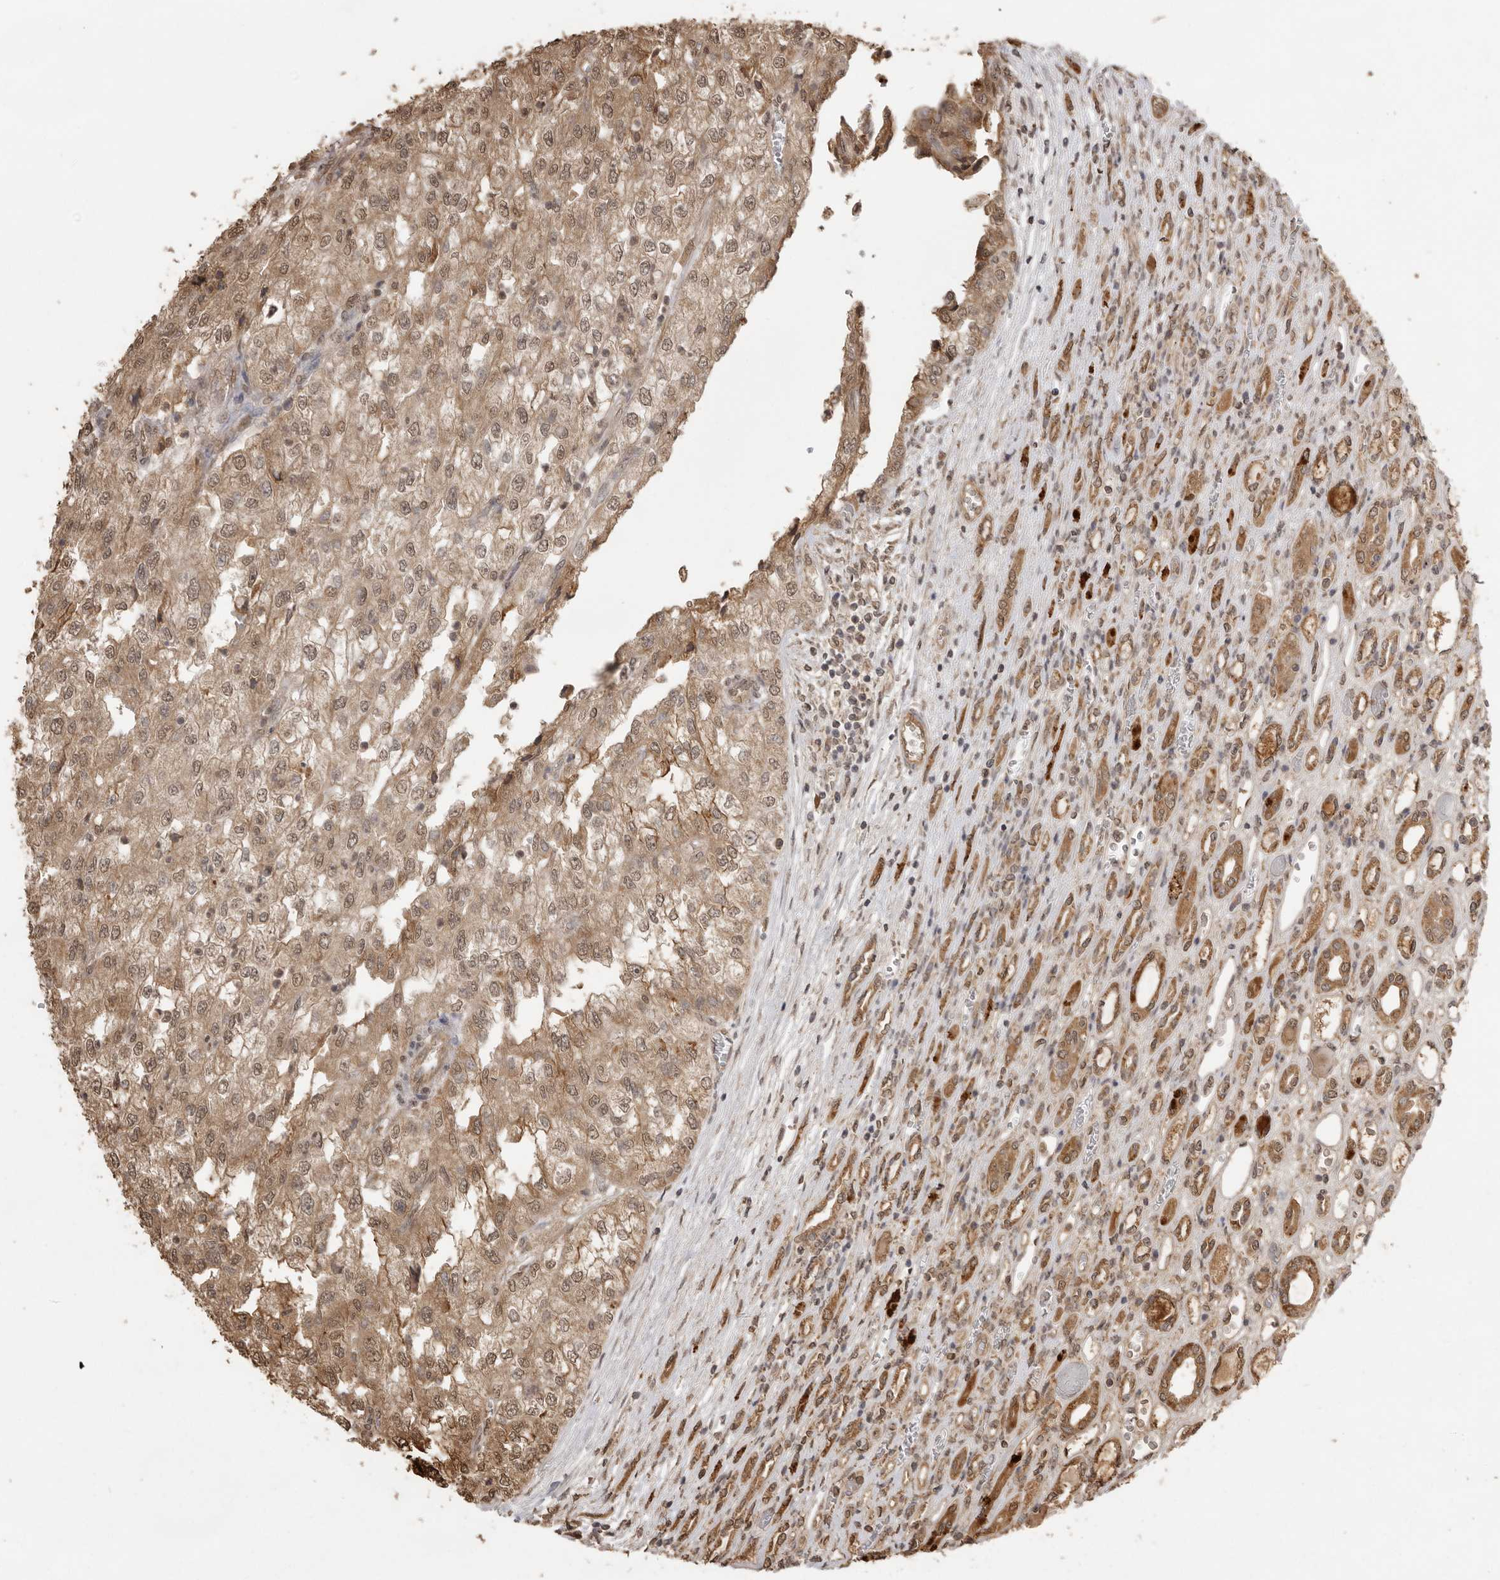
{"staining": {"intensity": "moderate", "quantity": ">75%", "location": "cytoplasmic/membranous,nuclear"}, "tissue": "renal cancer", "cell_type": "Tumor cells", "image_type": "cancer", "snomed": [{"axis": "morphology", "description": "Adenocarcinoma, NOS"}, {"axis": "topography", "description": "Kidney"}], "caption": "Protein analysis of renal adenocarcinoma tissue shows moderate cytoplasmic/membranous and nuclear expression in approximately >75% of tumor cells.", "gene": "JAG2", "patient": {"sex": "female", "age": 54}}